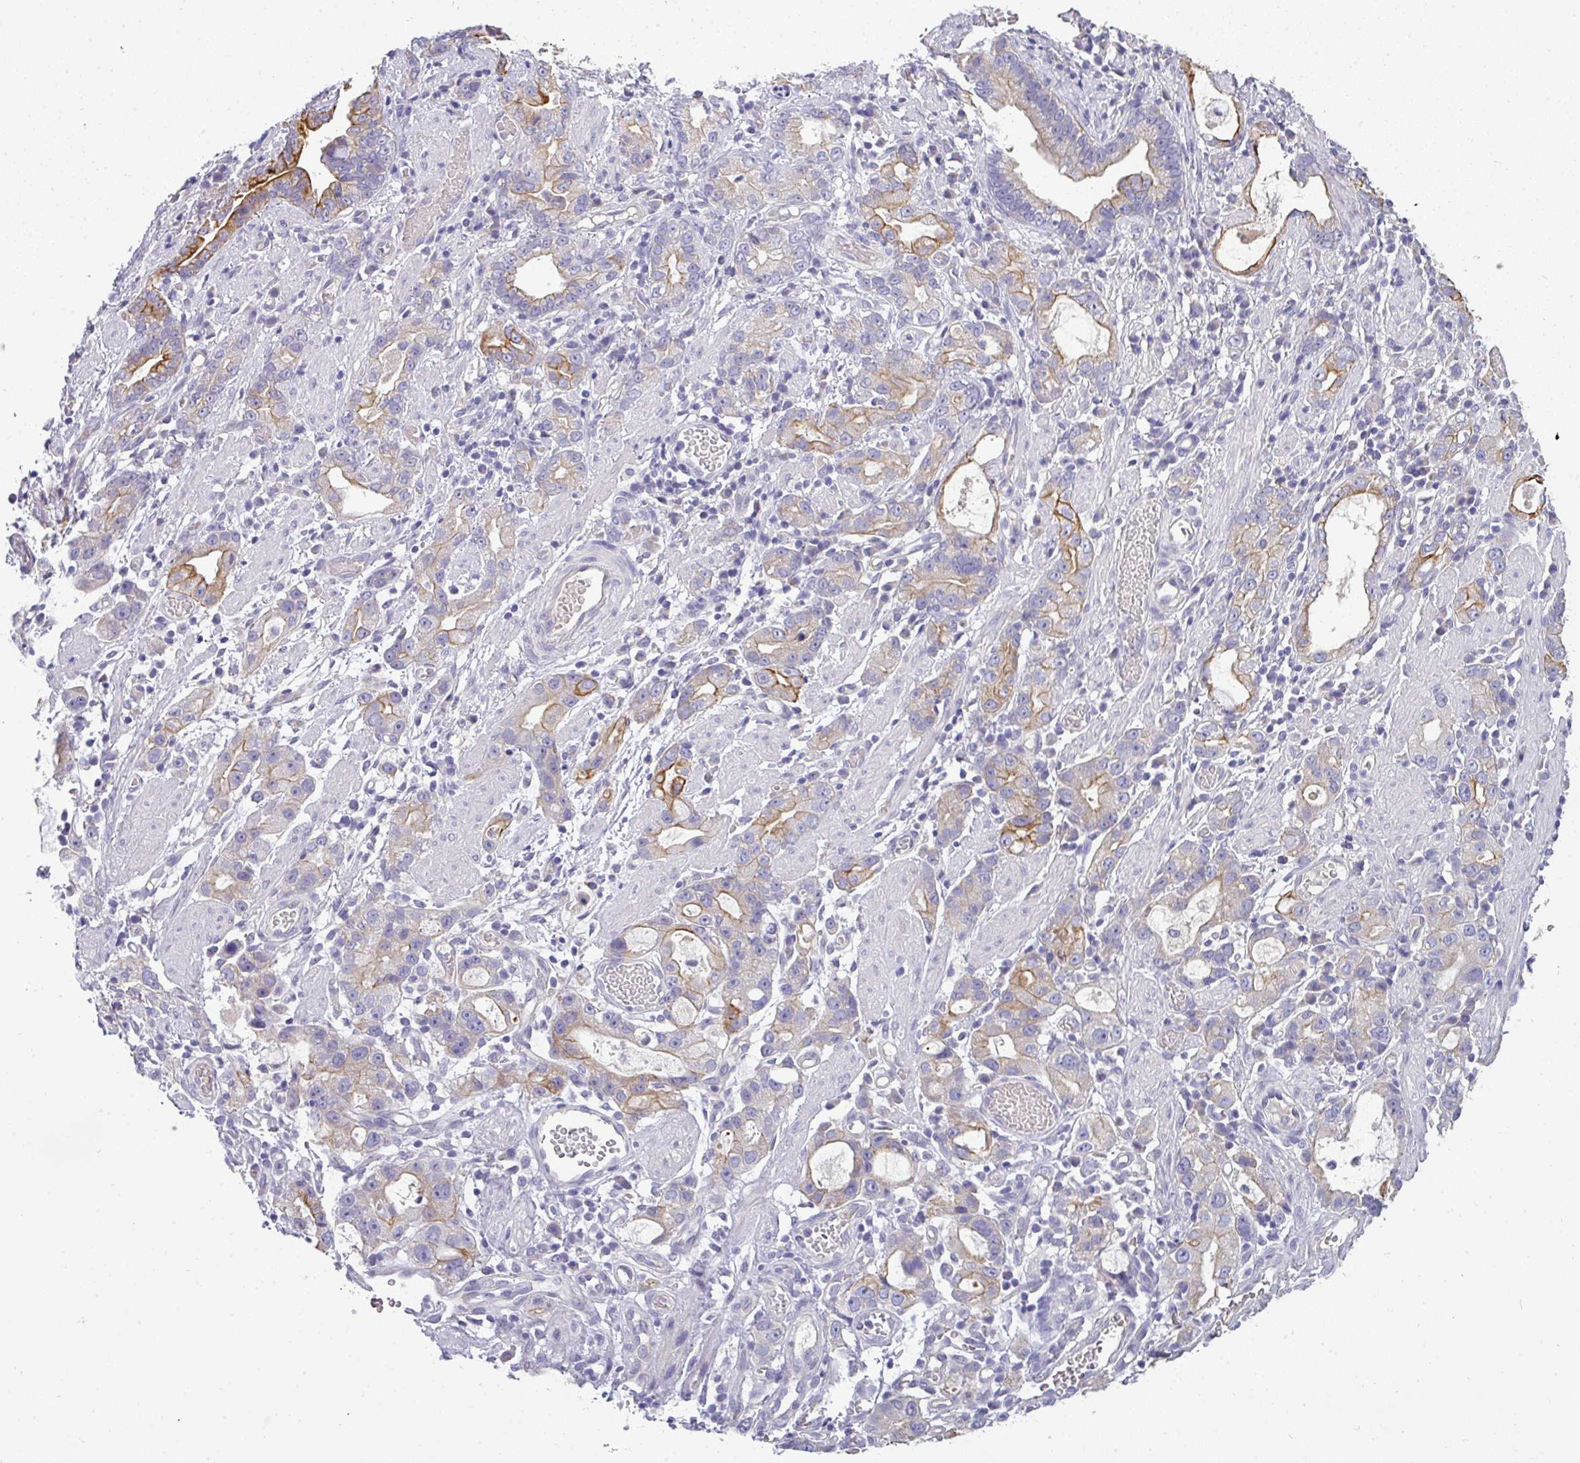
{"staining": {"intensity": "strong", "quantity": "25%-75%", "location": "cytoplasmic/membranous"}, "tissue": "stomach cancer", "cell_type": "Tumor cells", "image_type": "cancer", "snomed": [{"axis": "morphology", "description": "Adenocarcinoma, NOS"}, {"axis": "topography", "description": "Stomach"}], "caption": "Human stomach cancer stained with a brown dye shows strong cytoplasmic/membranous positive positivity in approximately 25%-75% of tumor cells.", "gene": "ASXL3", "patient": {"sex": "male", "age": 55}}